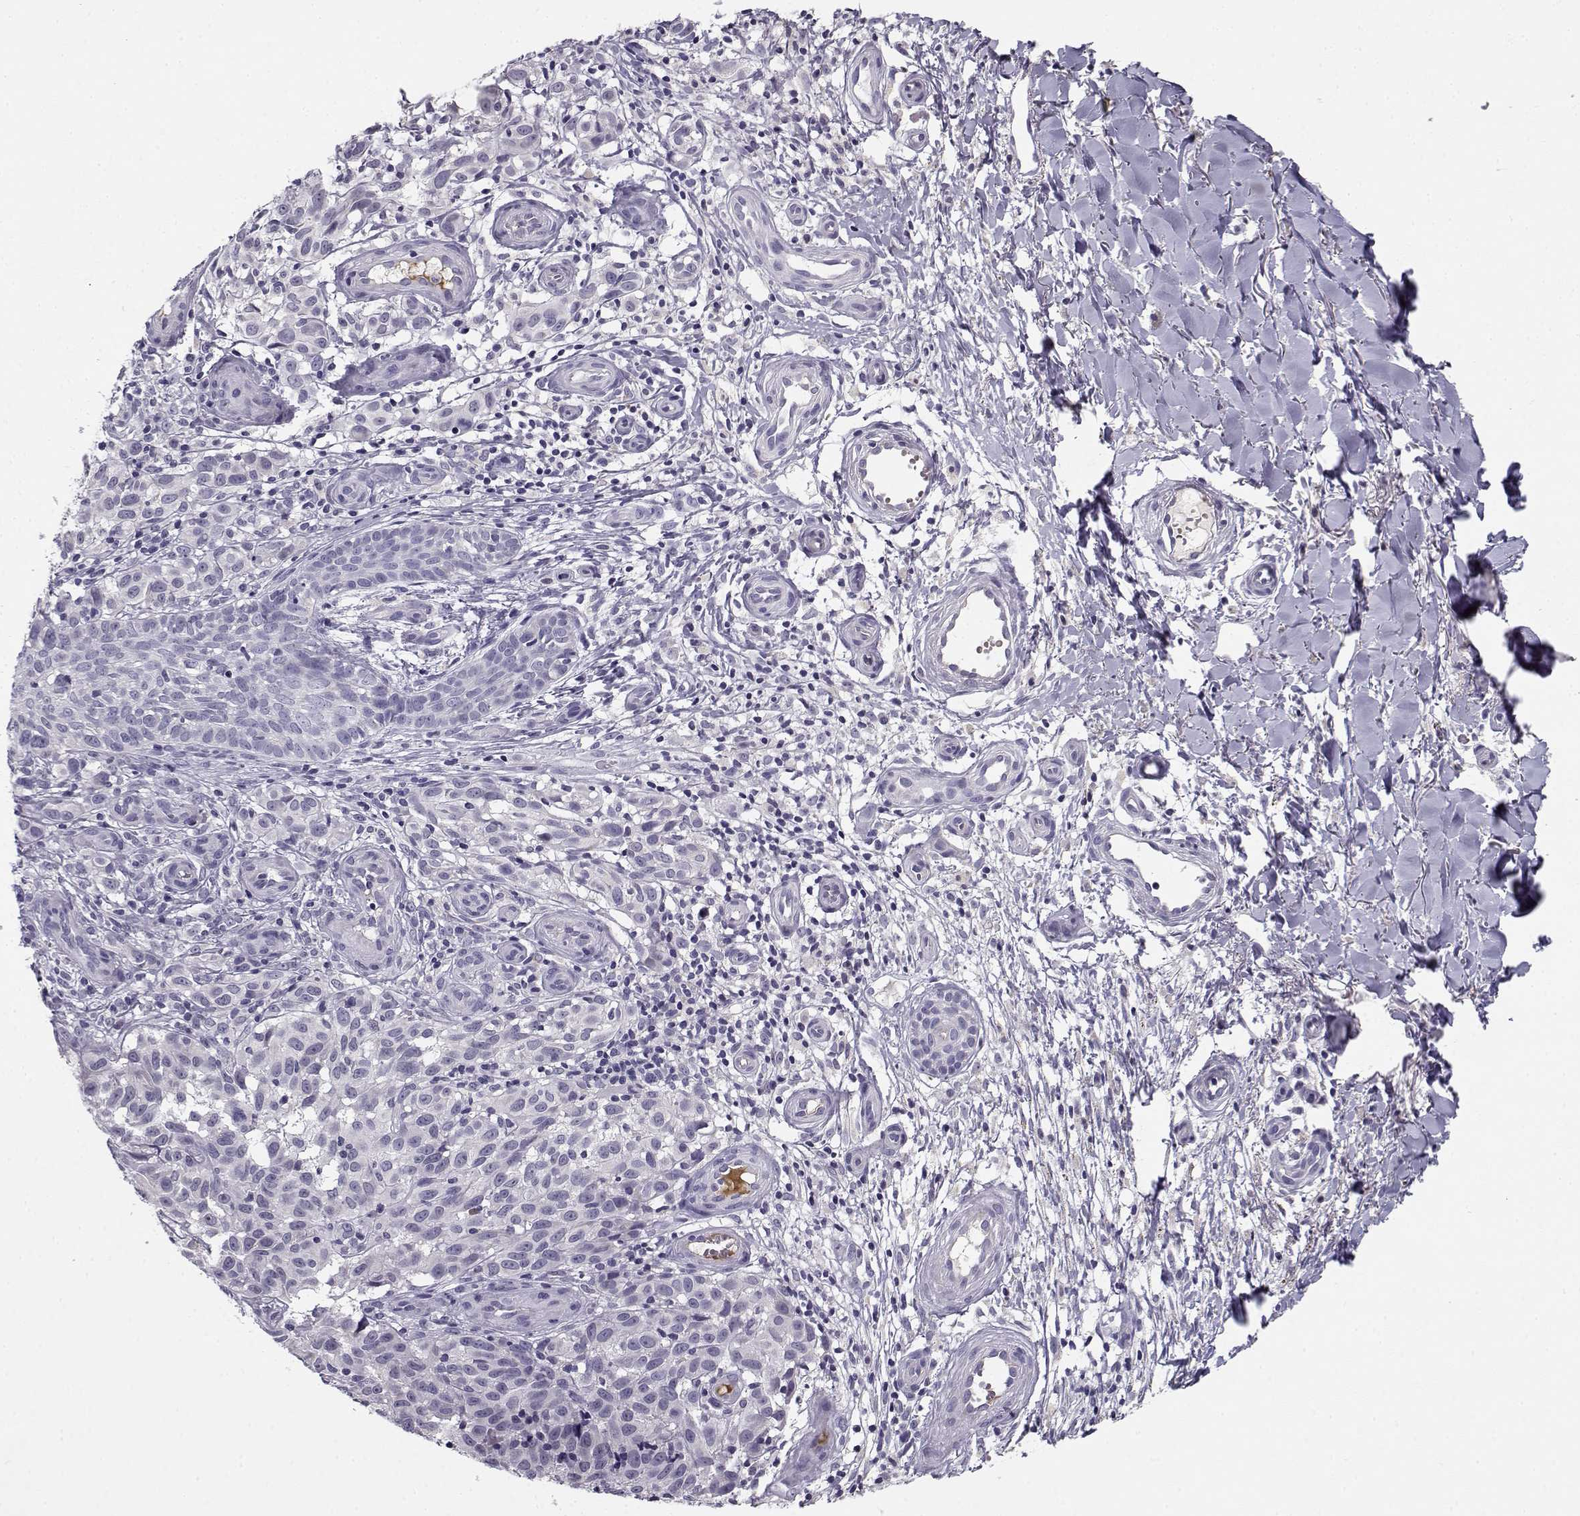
{"staining": {"intensity": "negative", "quantity": "none", "location": "none"}, "tissue": "melanoma", "cell_type": "Tumor cells", "image_type": "cancer", "snomed": [{"axis": "morphology", "description": "Malignant melanoma, NOS"}, {"axis": "topography", "description": "Skin"}], "caption": "DAB (3,3'-diaminobenzidine) immunohistochemical staining of malignant melanoma exhibits no significant positivity in tumor cells.", "gene": "DDX25", "patient": {"sex": "female", "age": 53}}